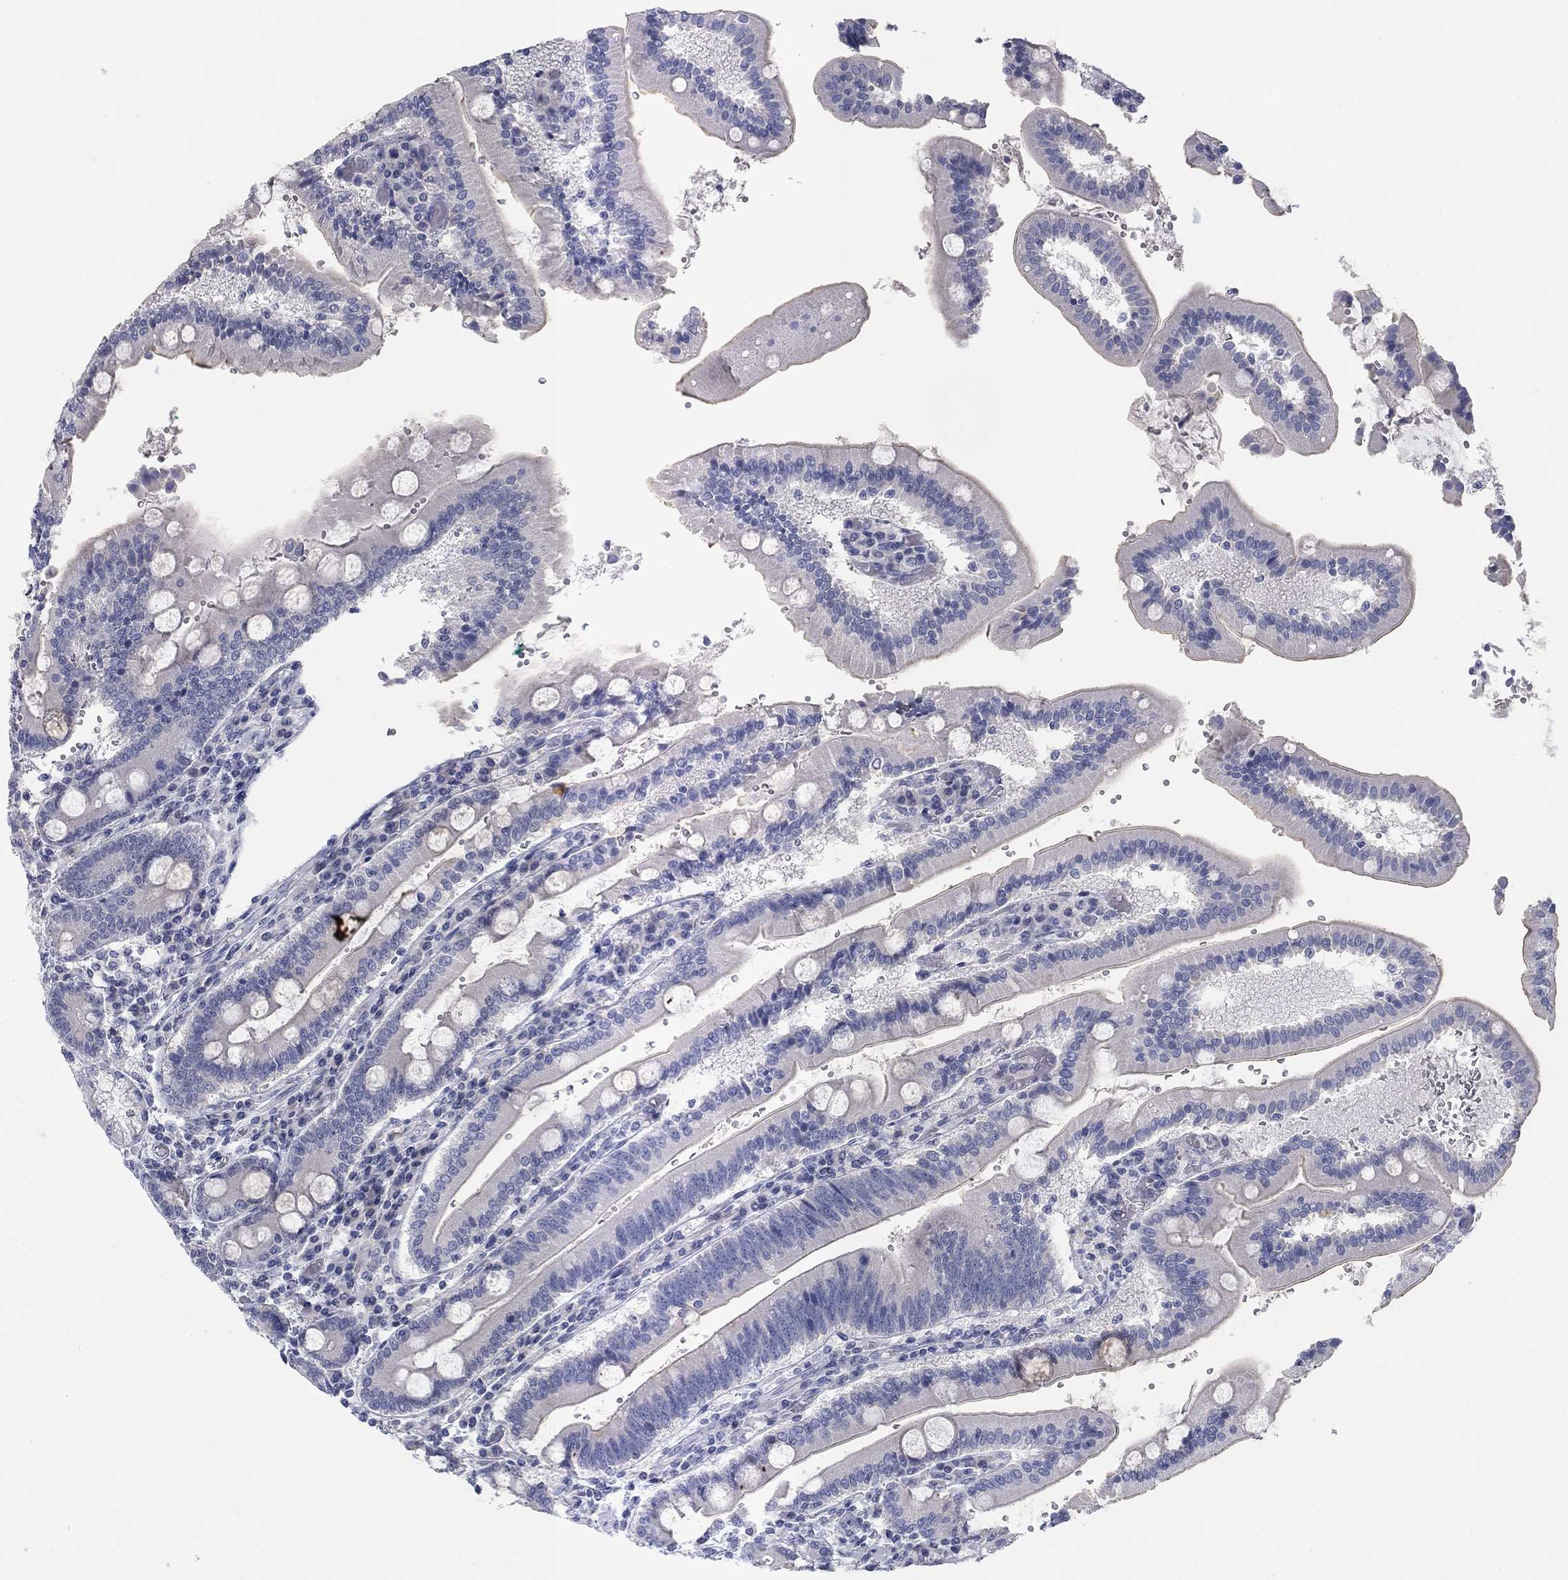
{"staining": {"intensity": "negative", "quantity": "none", "location": "none"}, "tissue": "duodenum", "cell_type": "Glandular cells", "image_type": "normal", "snomed": [{"axis": "morphology", "description": "Normal tissue, NOS"}, {"axis": "topography", "description": "Duodenum"}], "caption": "IHC of normal duodenum exhibits no staining in glandular cells. (DAB IHC, high magnification).", "gene": "CALB1", "patient": {"sex": "female", "age": 62}}